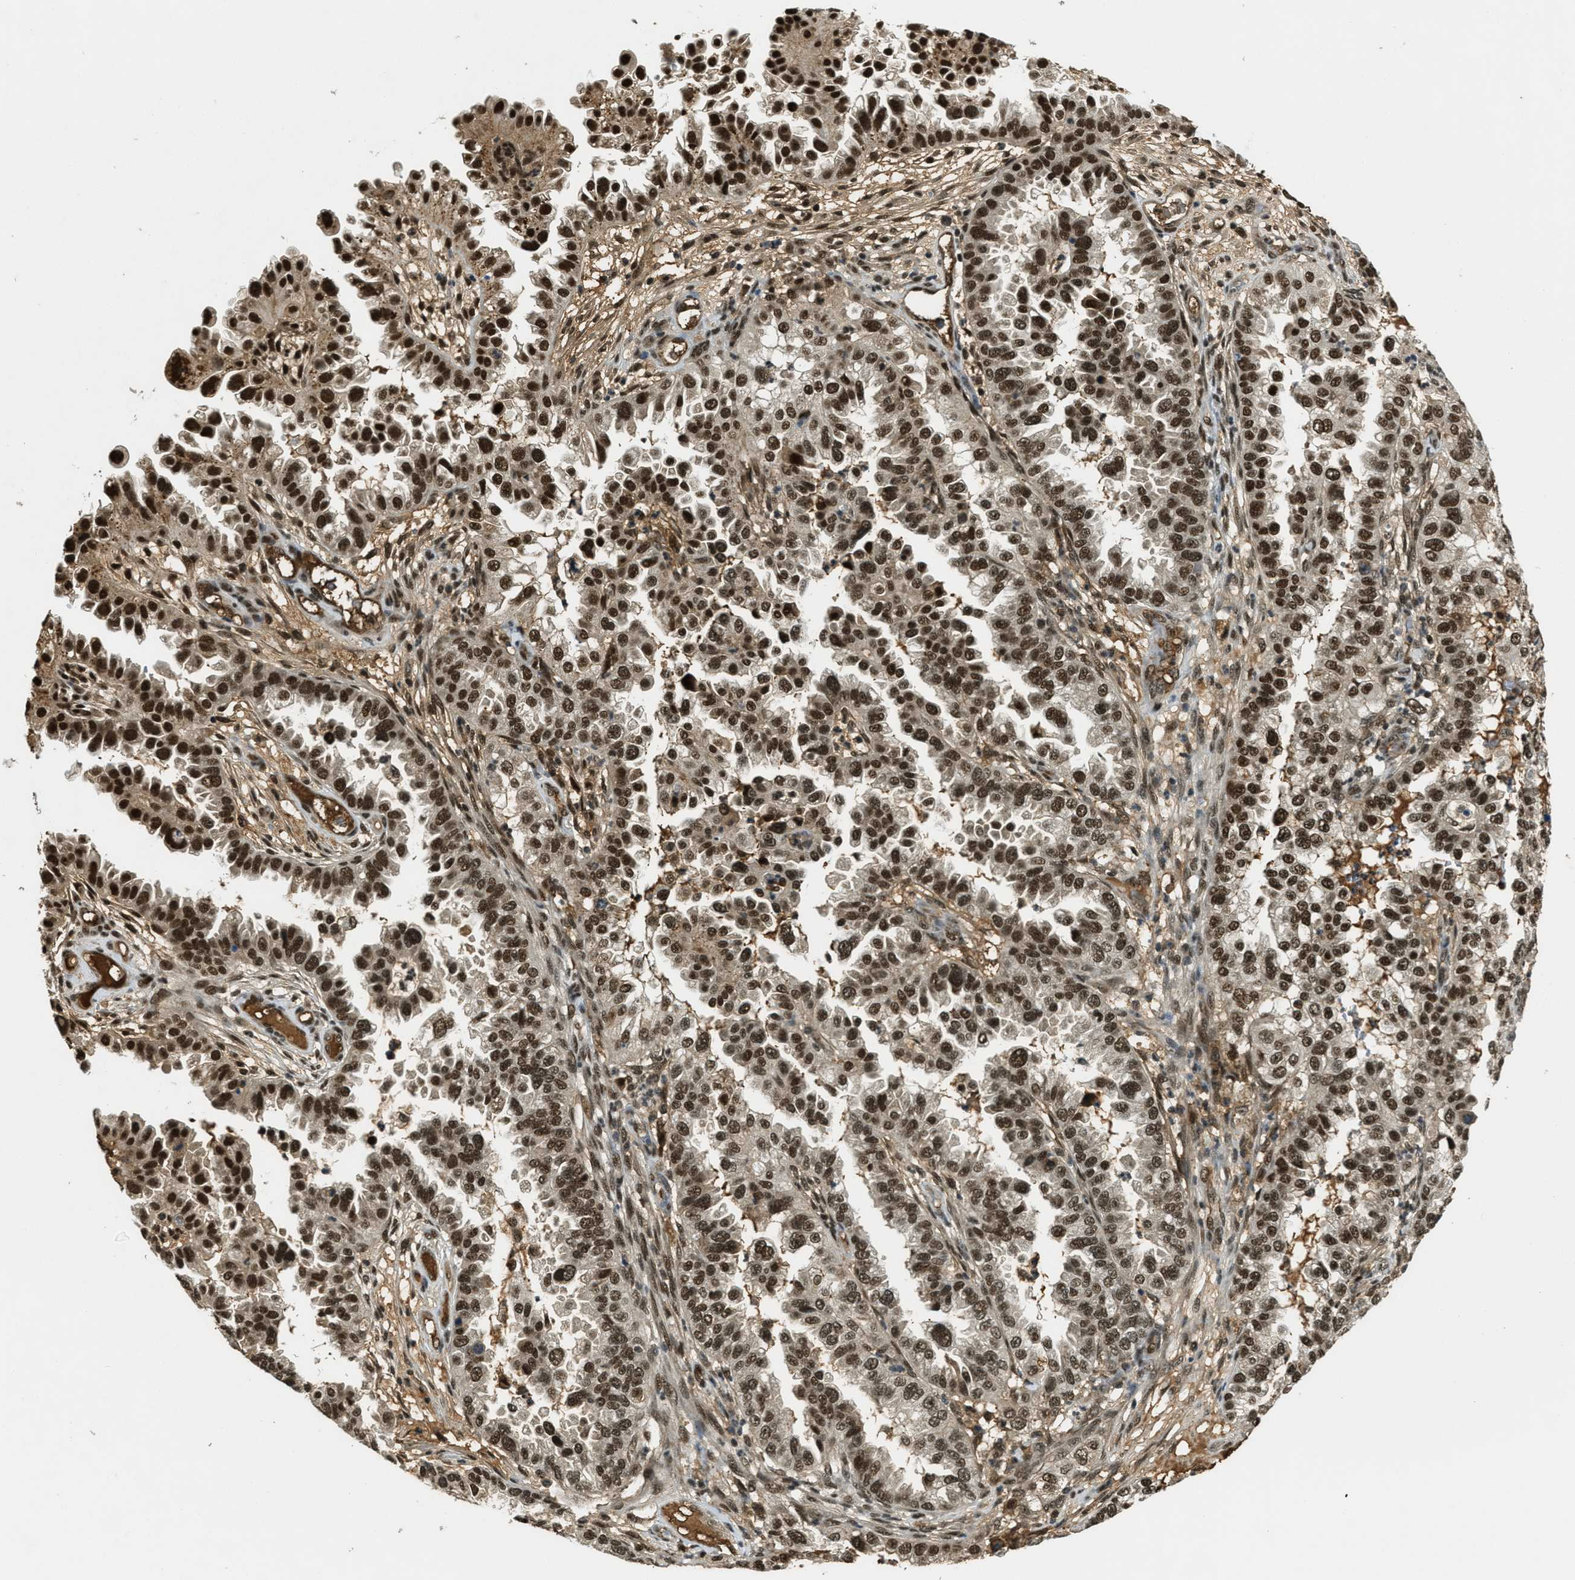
{"staining": {"intensity": "strong", "quantity": ">75%", "location": "cytoplasmic/membranous,nuclear"}, "tissue": "endometrial cancer", "cell_type": "Tumor cells", "image_type": "cancer", "snomed": [{"axis": "morphology", "description": "Adenocarcinoma, NOS"}, {"axis": "topography", "description": "Endometrium"}], "caption": "Adenocarcinoma (endometrial) stained with a brown dye reveals strong cytoplasmic/membranous and nuclear positive positivity in about >75% of tumor cells.", "gene": "ZNF148", "patient": {"sex": "female", "age": 85}}